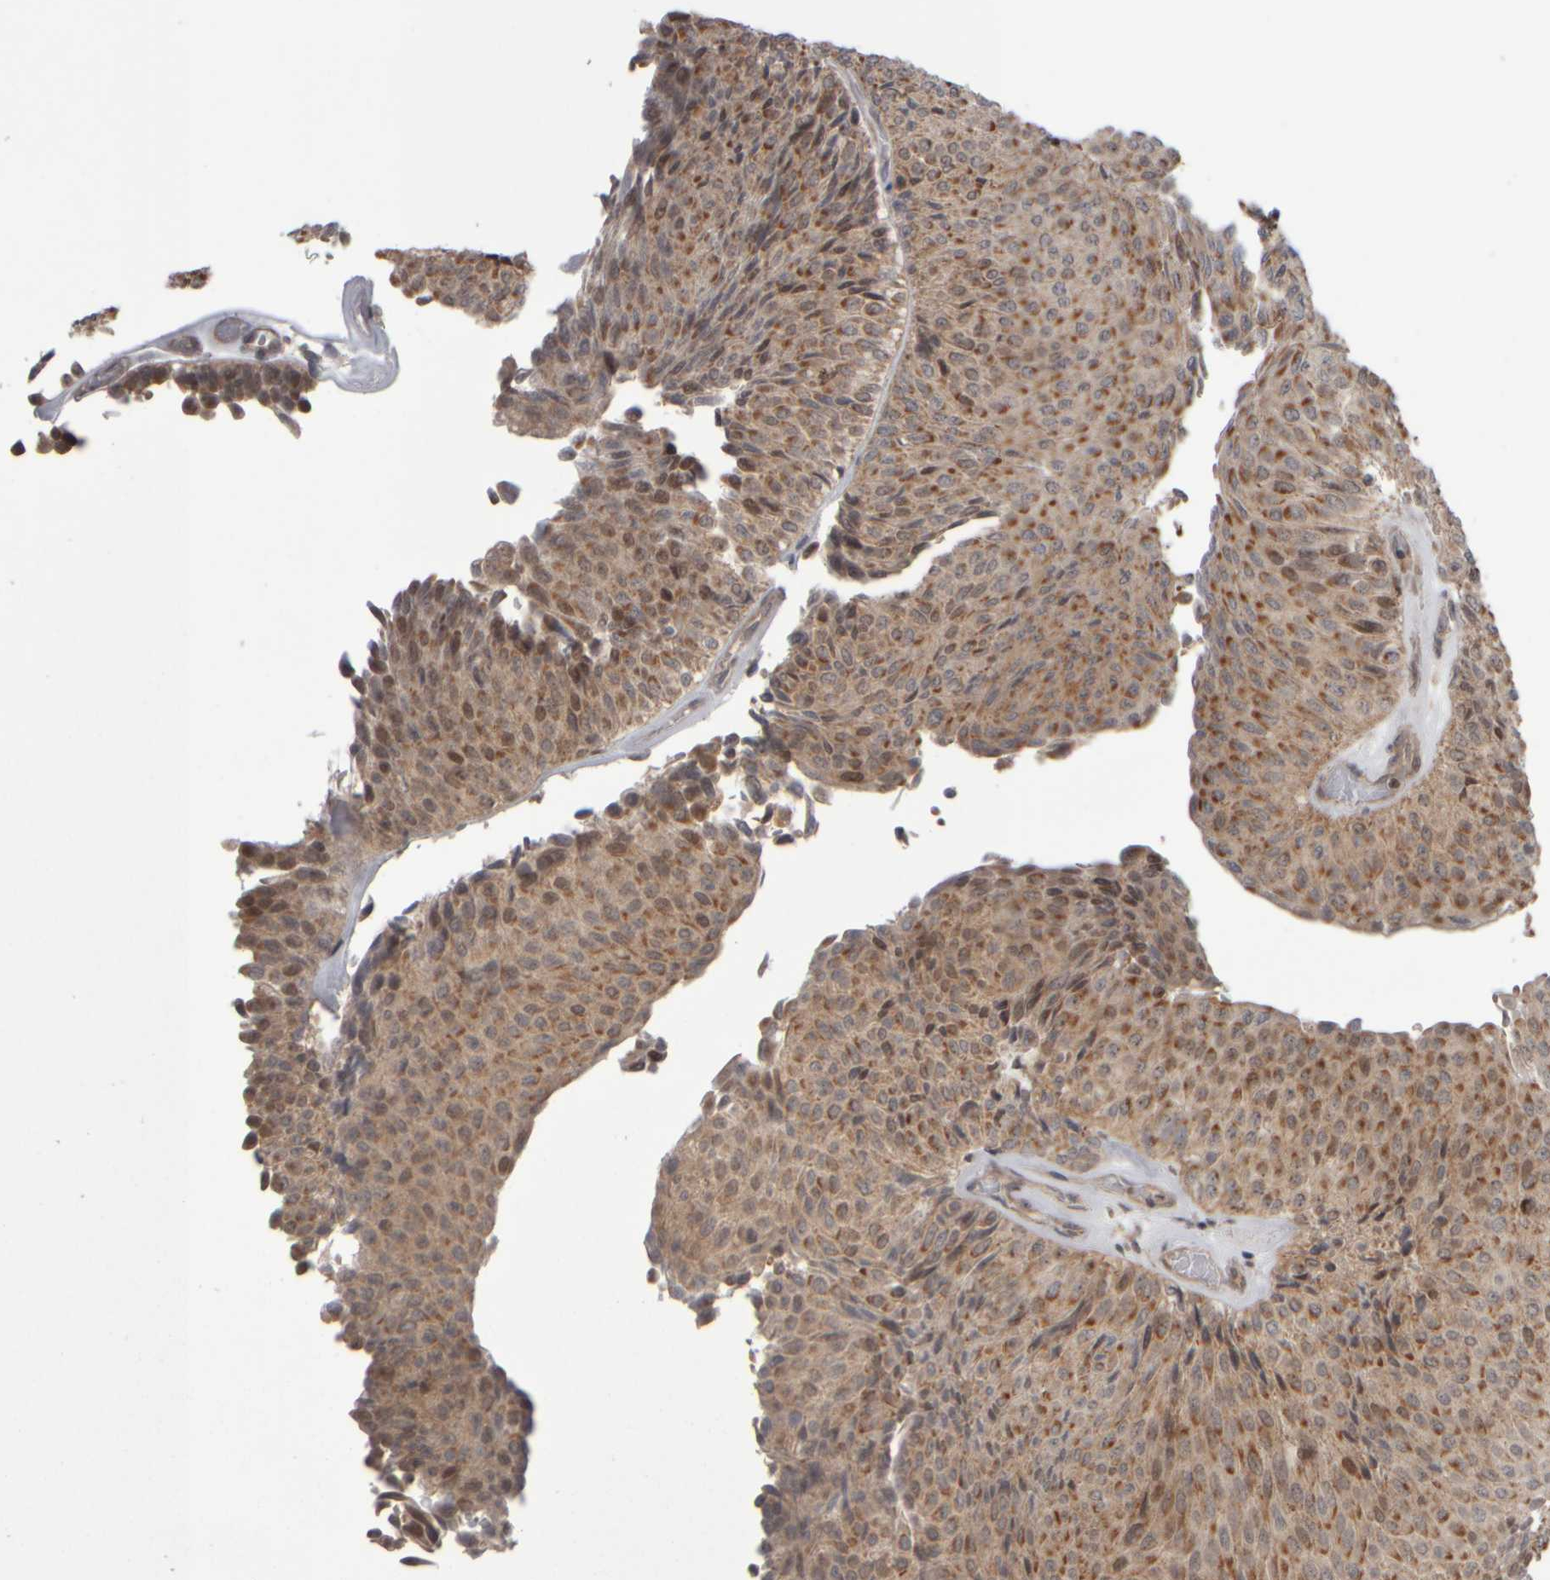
{"staining": {"intensity": "moderate", "quantity": ">75%", "location": "cytoplasmic/membranous"}, "tissue": "urothelial cancer", "cell_type": "Tumor cells", "image_type": "cancer", "snomed": [{"axis": "morphology", "description": "Urothelial carcinoma, Low grade"}, {"axis": "topography", "description": "Urinary bladder"}], "caption": "A brown stain shows moderate cytoplasmic/membranous expression of a protein in human urothelial cancer tumor cells.", "gene": "CWC27", "patient": {"sex": "male", "age": 78}}